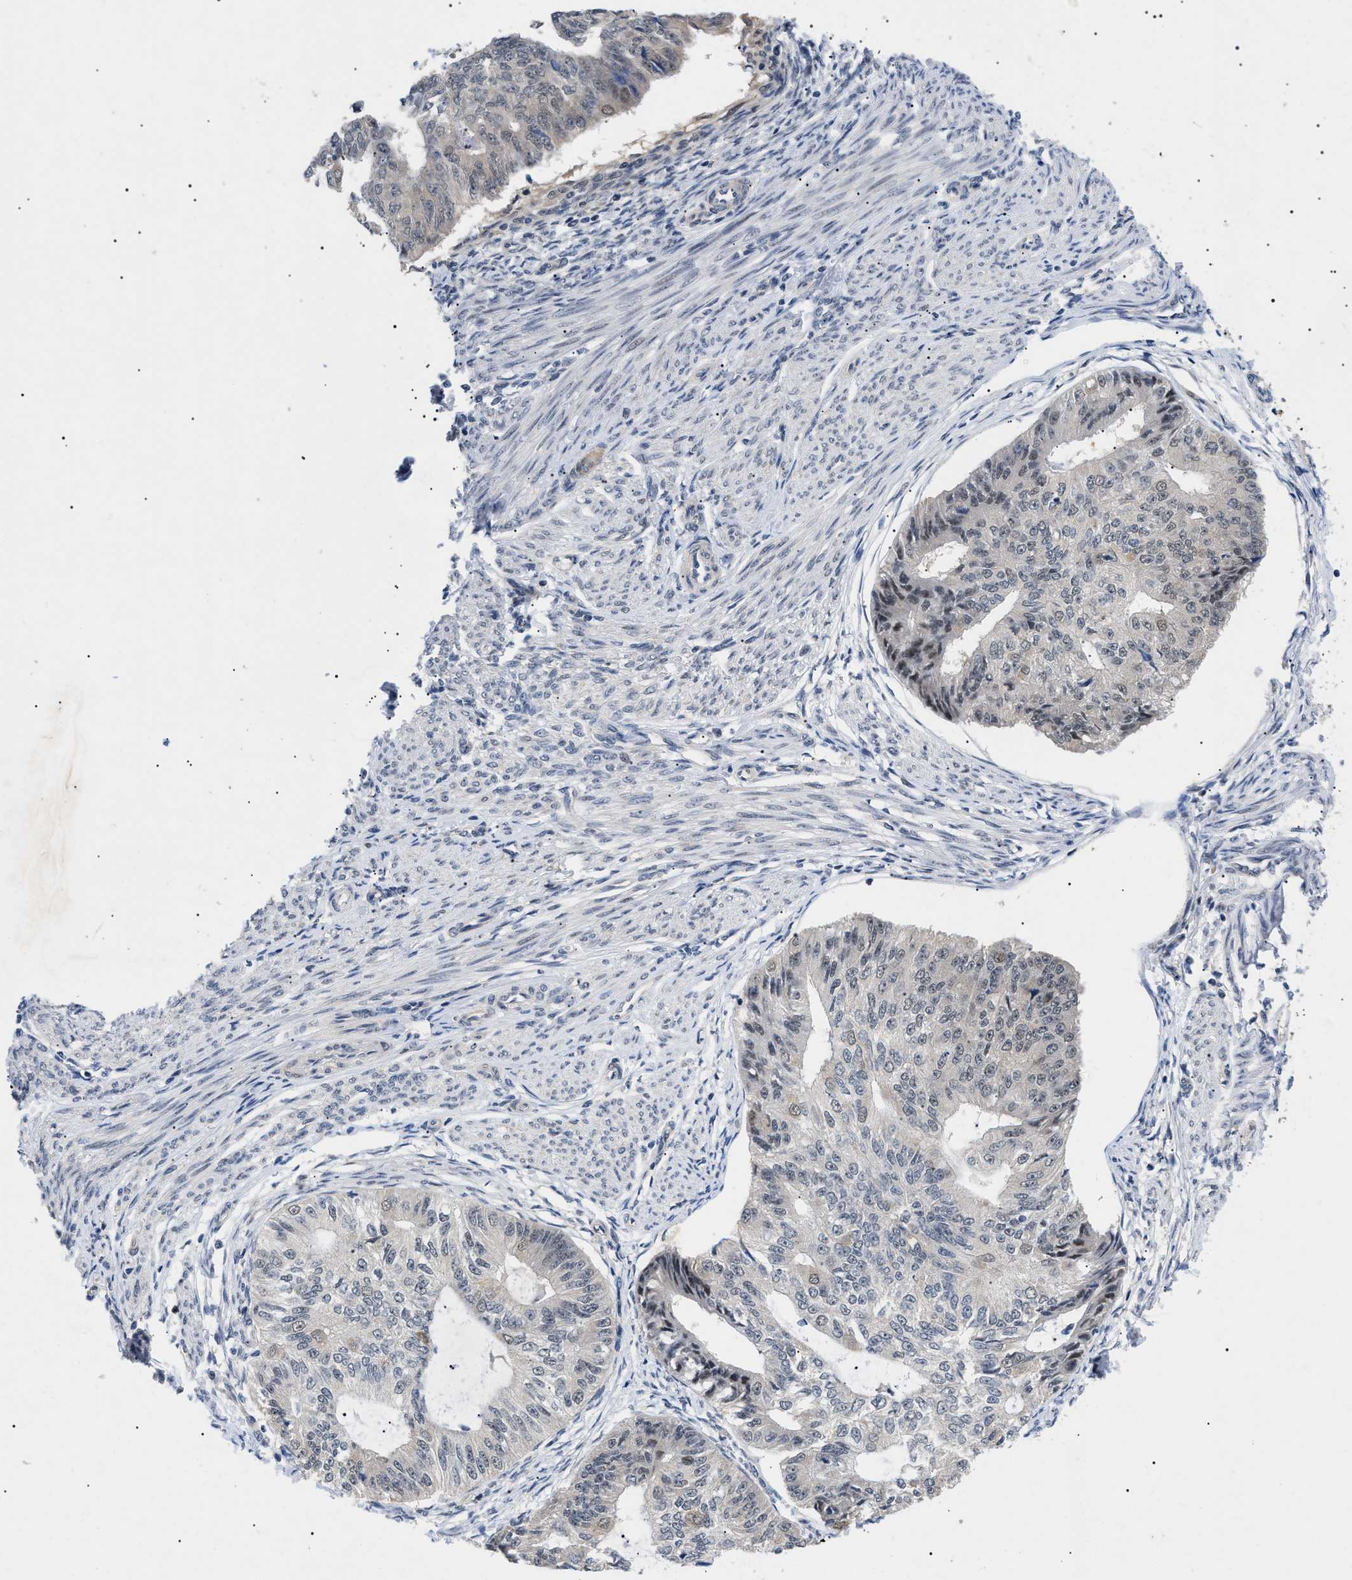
{"staining": {"intensity": "negative", "quantity": "none", "location": "none"}, "tissue": "endometrial cancer", "cell_type": "Tumor cells", "image_type": "cancer", "snomed": [{"axis": "morphology", "description": "Adenocarcinoma, NOS"}, {"axis": "topography", "description": "Endometrium"}], "caption": "The image displays no significant staining in tumor cells of endometrial cancer.", "gene": "GARRE1", "patient": {"sex": "female", "age": 32}}